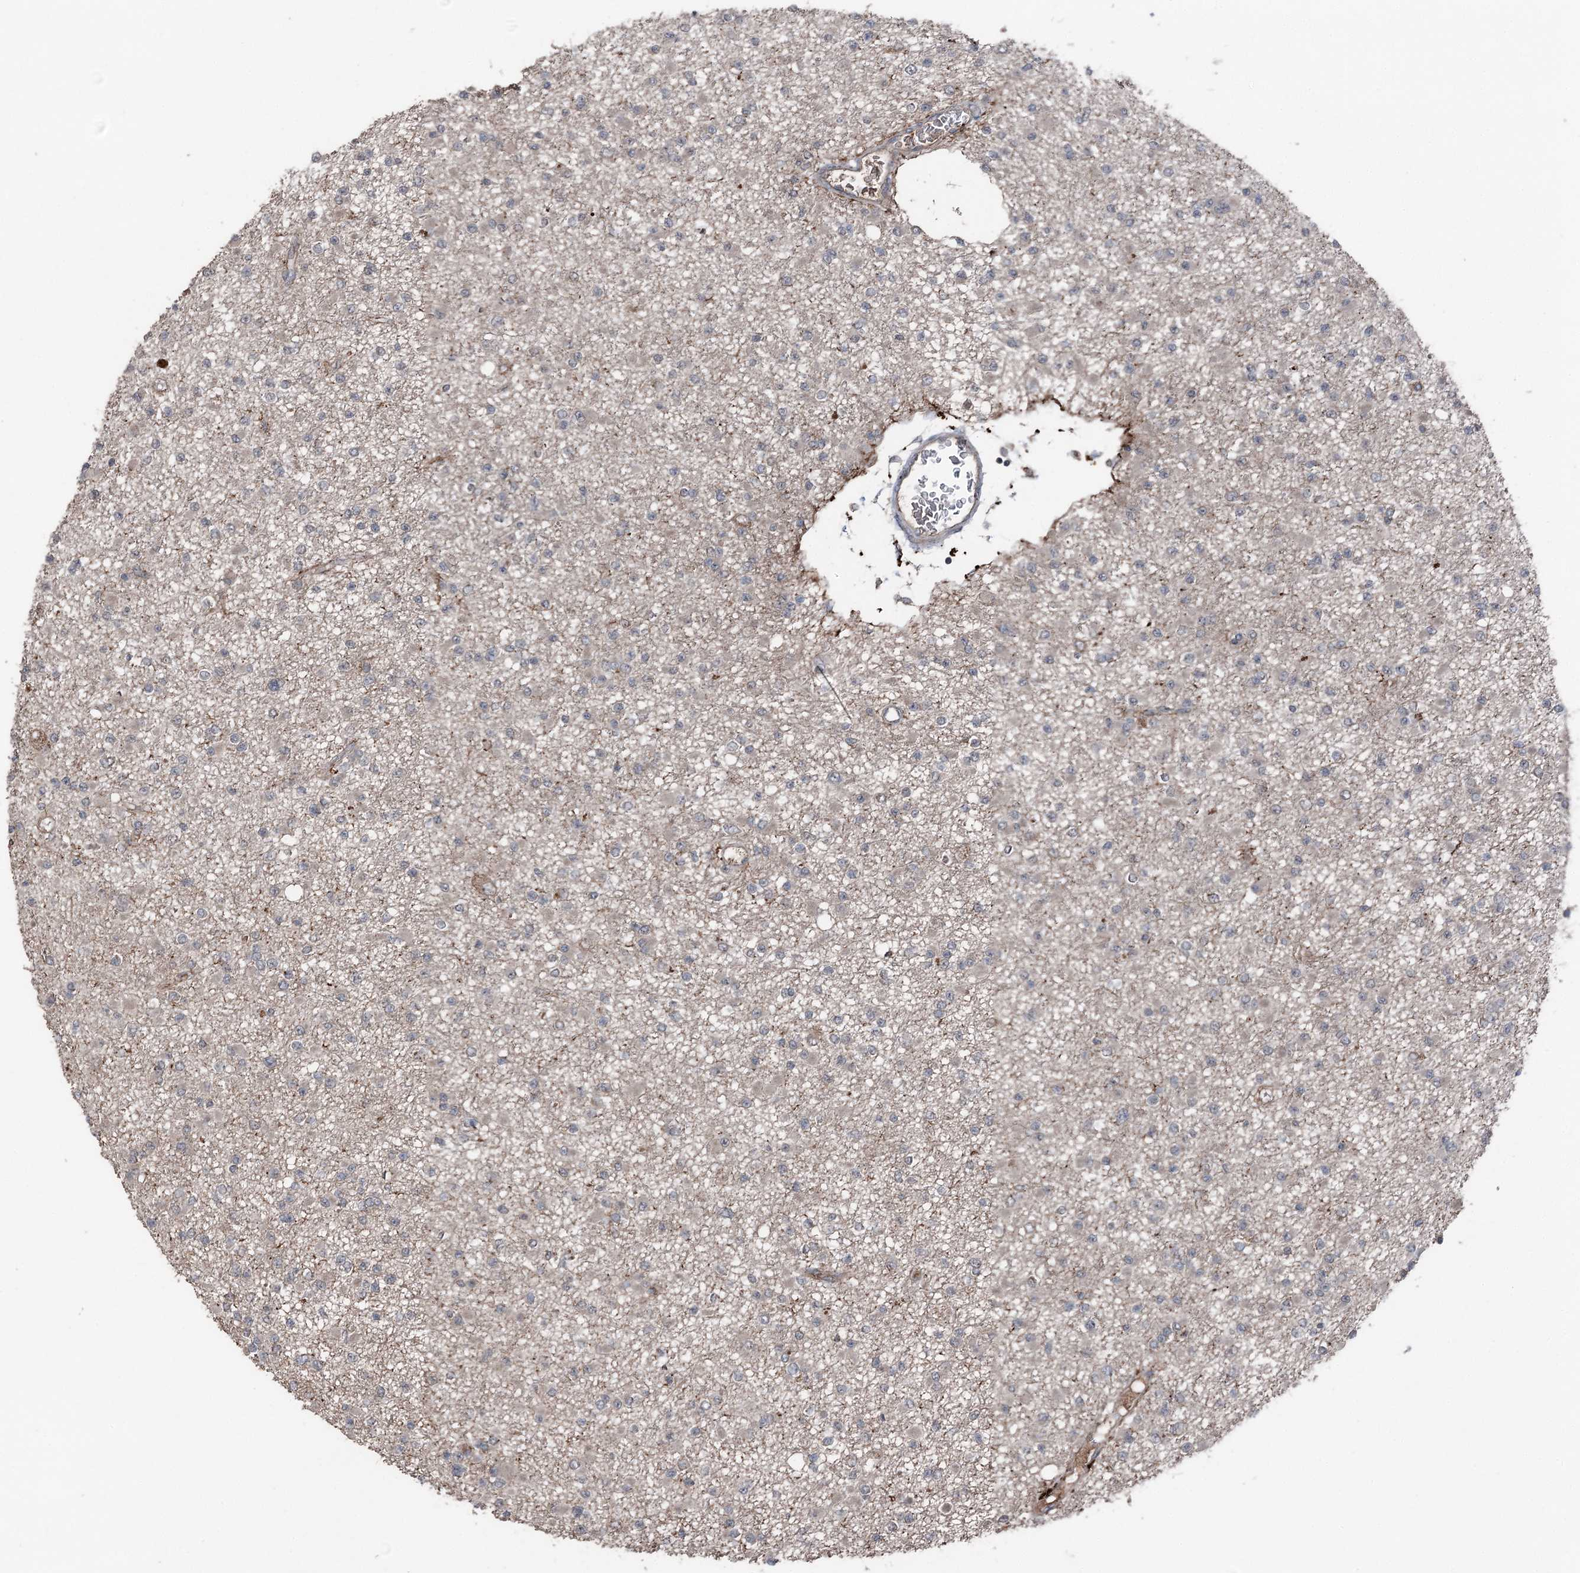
{"staining": {"intensity": "negative", "quantity": "none", "location": "none"}, "tissue": "glioma", "cell_type": "Tumor cells", "image_type": "cancer", "snomed": [{"axis": "morphology", "description": "Glioma, malignant, Low grade"}, {"axis": "topography", "description": "Brain"}], "caption": "Immunohistochemistry (IHC) photomicrograph of neoplastic tissue: human malignant glioma (low-grade) stained with DAB shows no significant protein expression in tumor cells. (Brightfield microscopy of DAB (3,3'-diaminobenzidine) immunohistochemistry at high magnification).", "gene": "MAPK8IP2", "patient": {"sex": "female", "age": 22}}